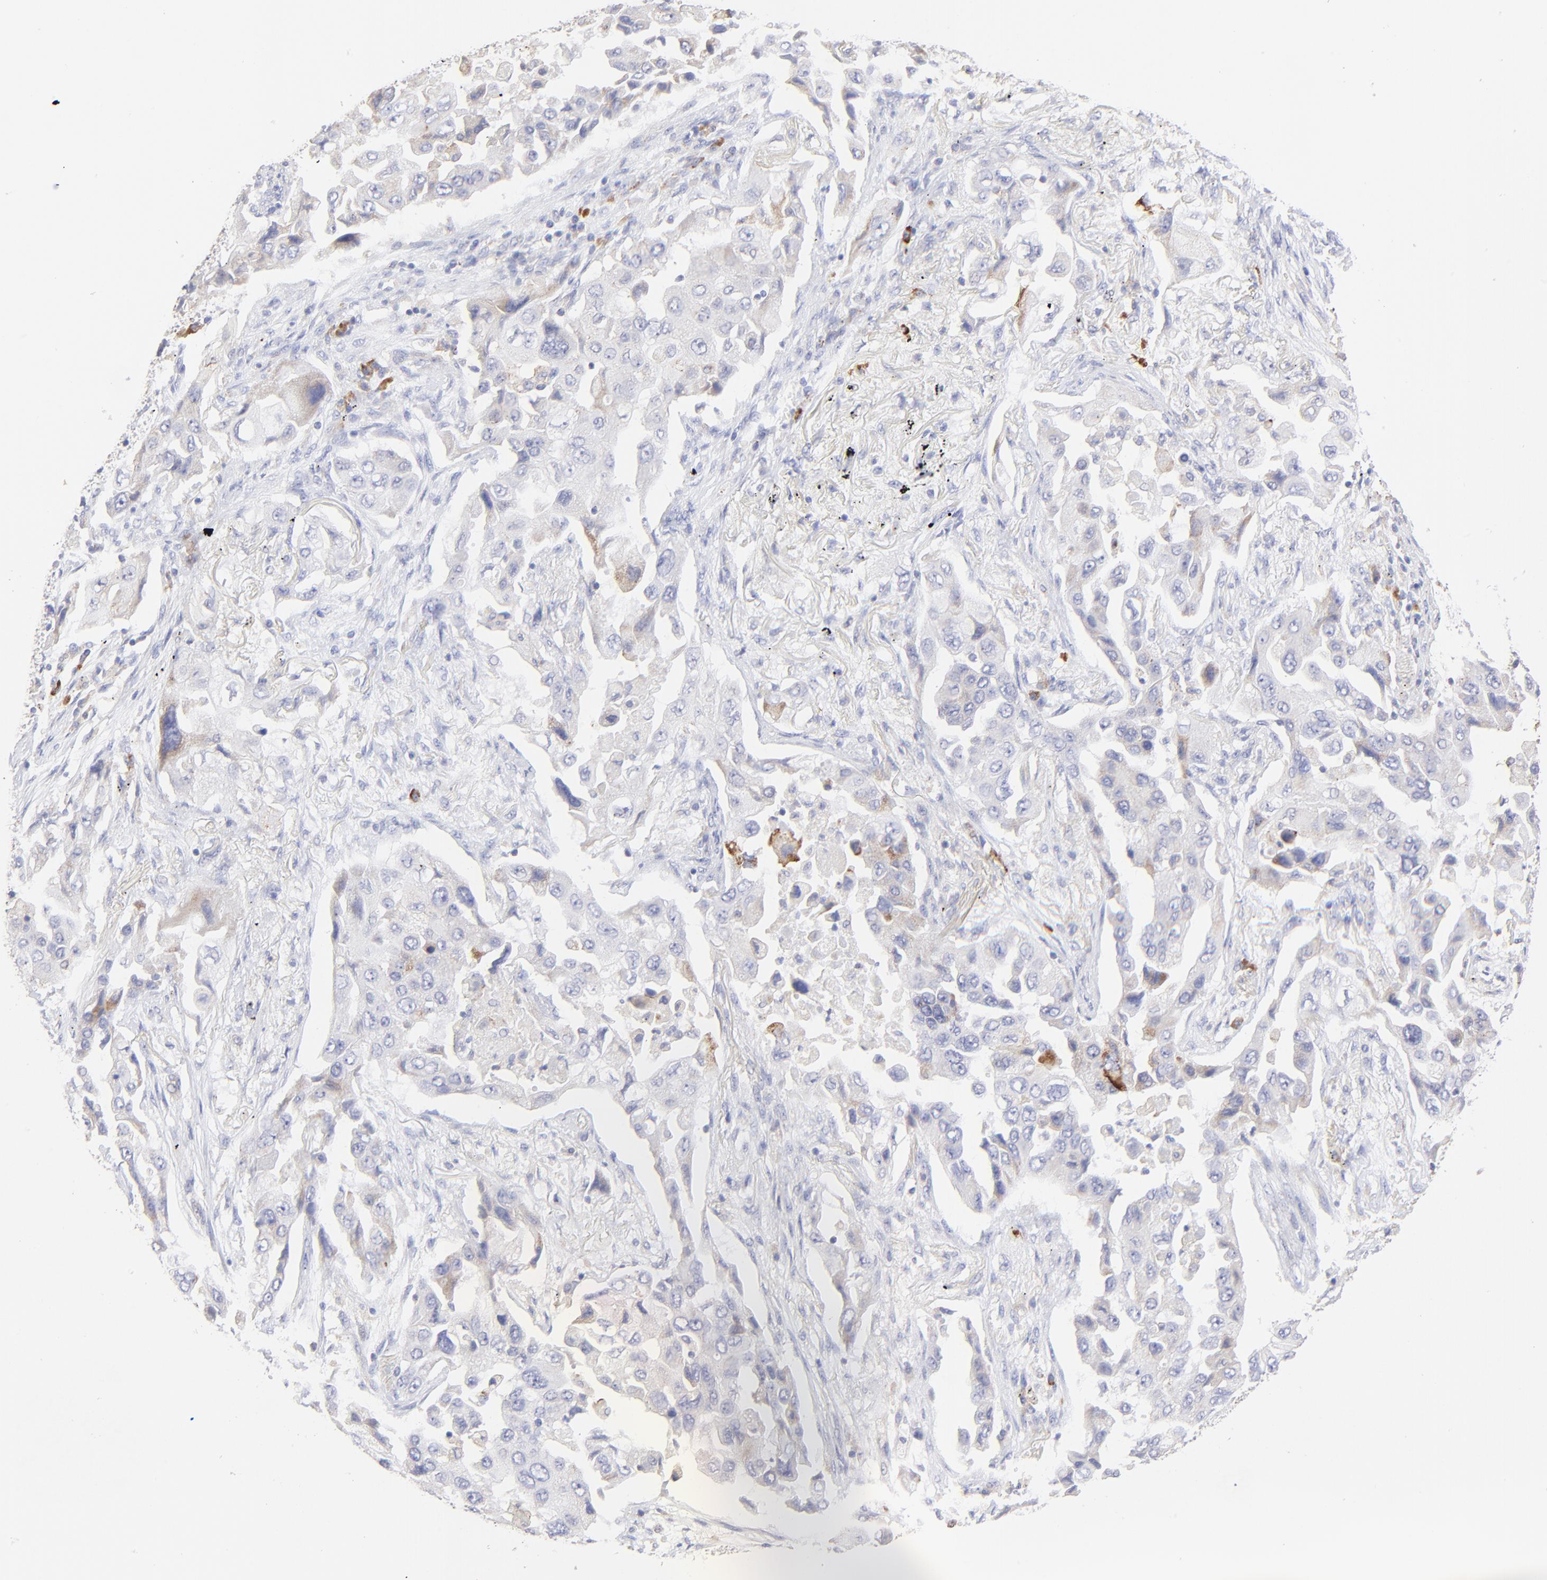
{"staining": {"intensity": "negative", "quantity": "none", "location": "none"}, "tissue": "lung cancer", "cell_type": "Tumor cells", "image_type": "cancer", "snomed": [{"axis": "morphology", "description": "Adenocarcinoma, NOS"}, {"axis": "topography", "description": "Lung"}], "caption": "This histopathology image is of lung cancer stained with immunohistochemistry to label a protein in brown with the nuclei are counter-stained blue. There is no expression in tumor cells.", "gene": "LHFPL1", "patient": {"sex": "female", "age": 65}}